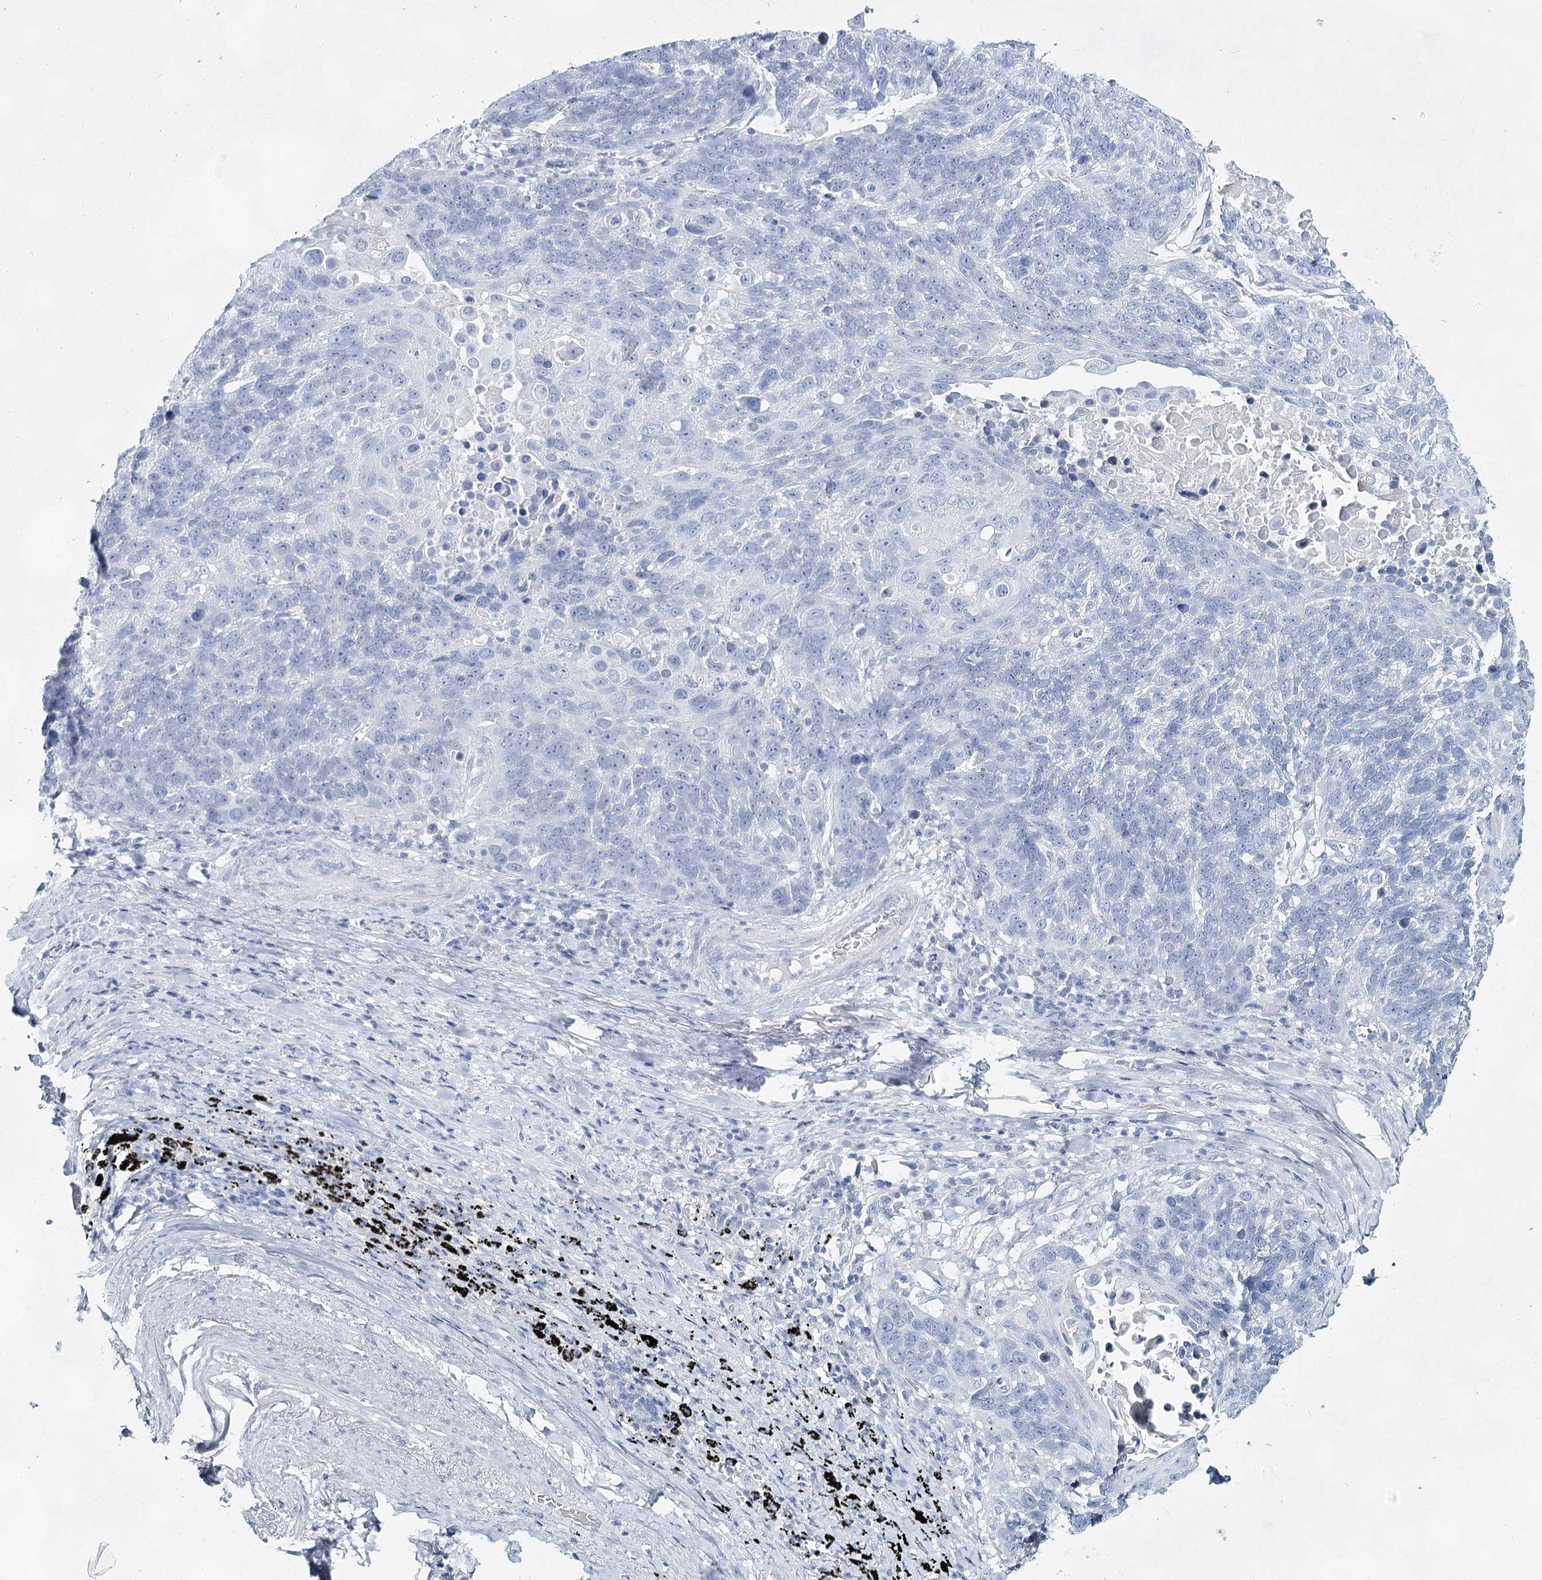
{"staining": {"intensity": "negative", "quantity": "none", "location": "none"}, "tissue": "lung cancer", "cell_type": "Tumor cells", "image_type": "cancer", "snomed": [{"axis": "morphology", "description": "Squamous cell carcinoma, NOS"}, {"axis": "topography", "description": "Lung"}], "caption": "Micrograph shows no protein expression in tumor cells of lung squamous cell carcinoma tissue.", "gene": "SLC17A2", "patient": {"sex": "male", "age": 66}}